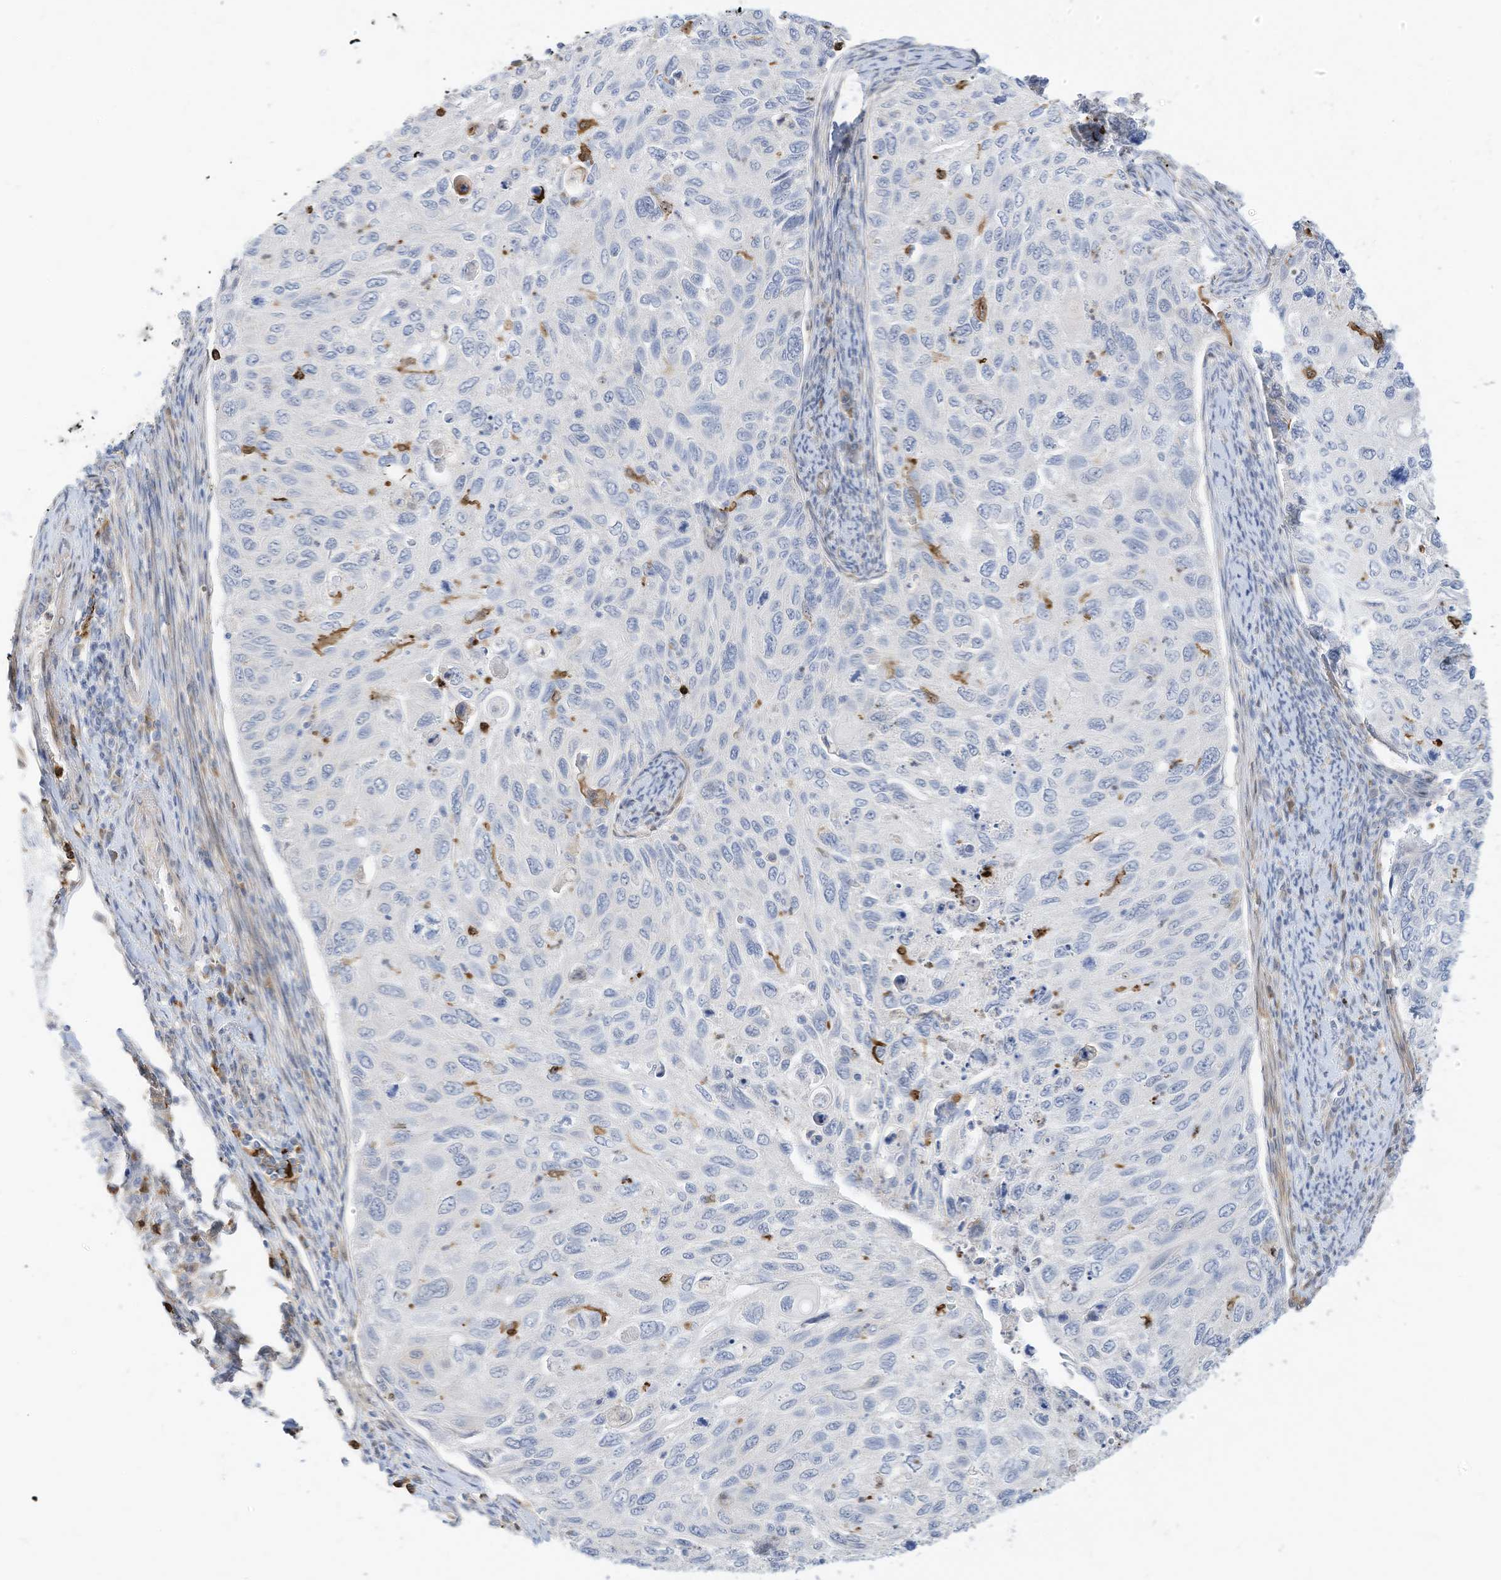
{"staining": {"intensity": "negative", "quantity": "none", "location": "none"}, "tissue": "cervical cancer", "cell_type": "Tumor cells", "image_type": "cancer", "snomed": [{"axis": "morphology", "description": "Squamous cell carcinoma, NOS"}, {"axis": "topography", "description": "Cervix"}], "caption": "There is no significant expression in tumor cells of cervical squamous cell carcinoma. (DAB (3,3'-diaminobenzidine) immunohistochemistry visualized using brightfield microscopy, high magnification).", "gene": "ATP13A1", "patient": {"sex": "female", "age": 70}}